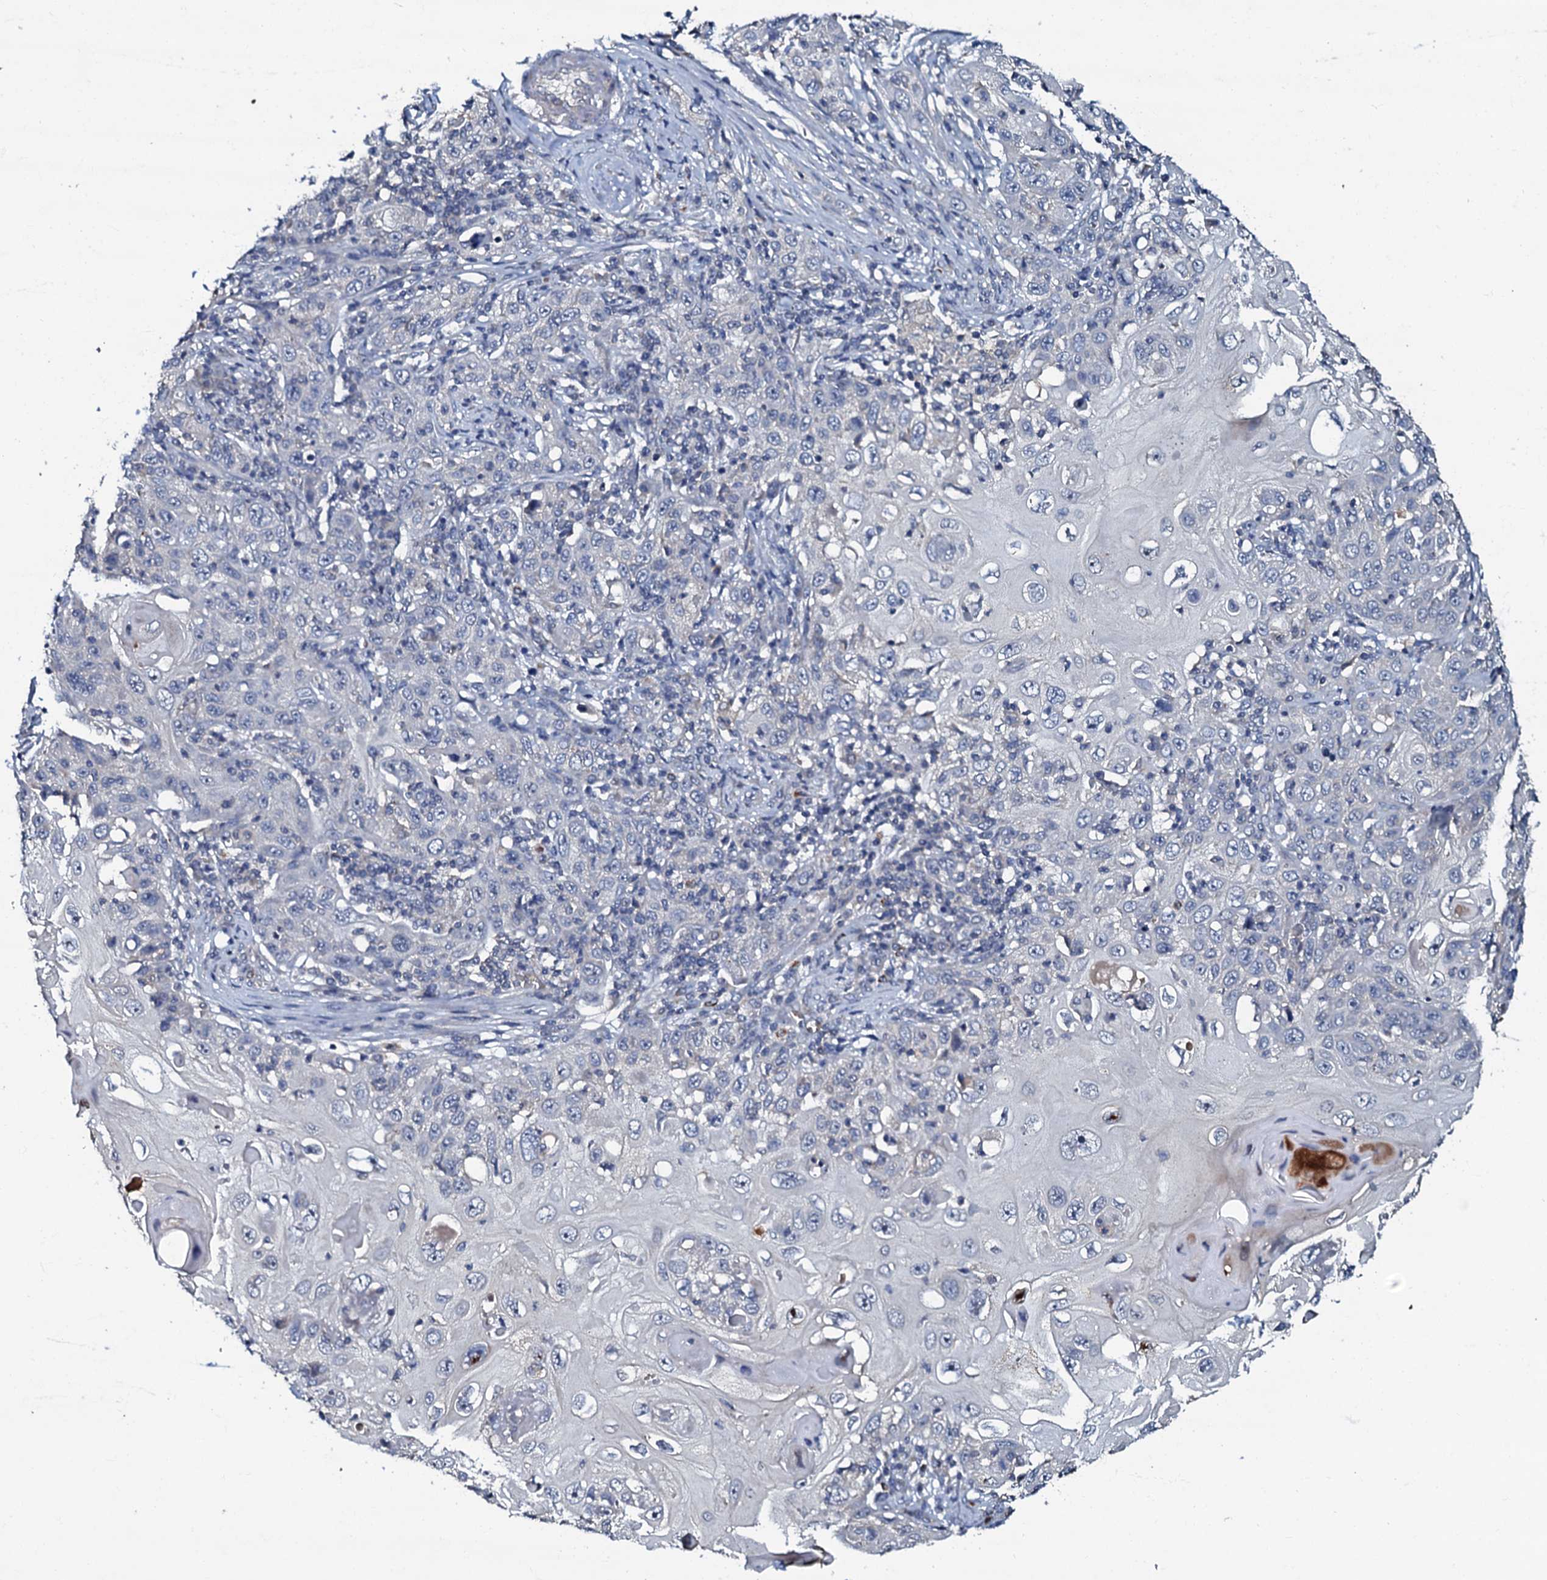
{"staining": {"intensity": "negative", "quantity": "none", "location": "none"}, "tissue": "skin cancer", "cell_type": "Tumor cells", "image_type": "cancer", "snomed": [{"axis": "morphology", "description": "Squamous cell carcinoma, NOS"}, {"axis": "topography", "description": "Skin"}], "caption": "Tumor cells are negative for protein expression in human squamous cell carcinoma (skin).", "gene": "CPNE2", "patient": {"sex": "female", "age": 88}}